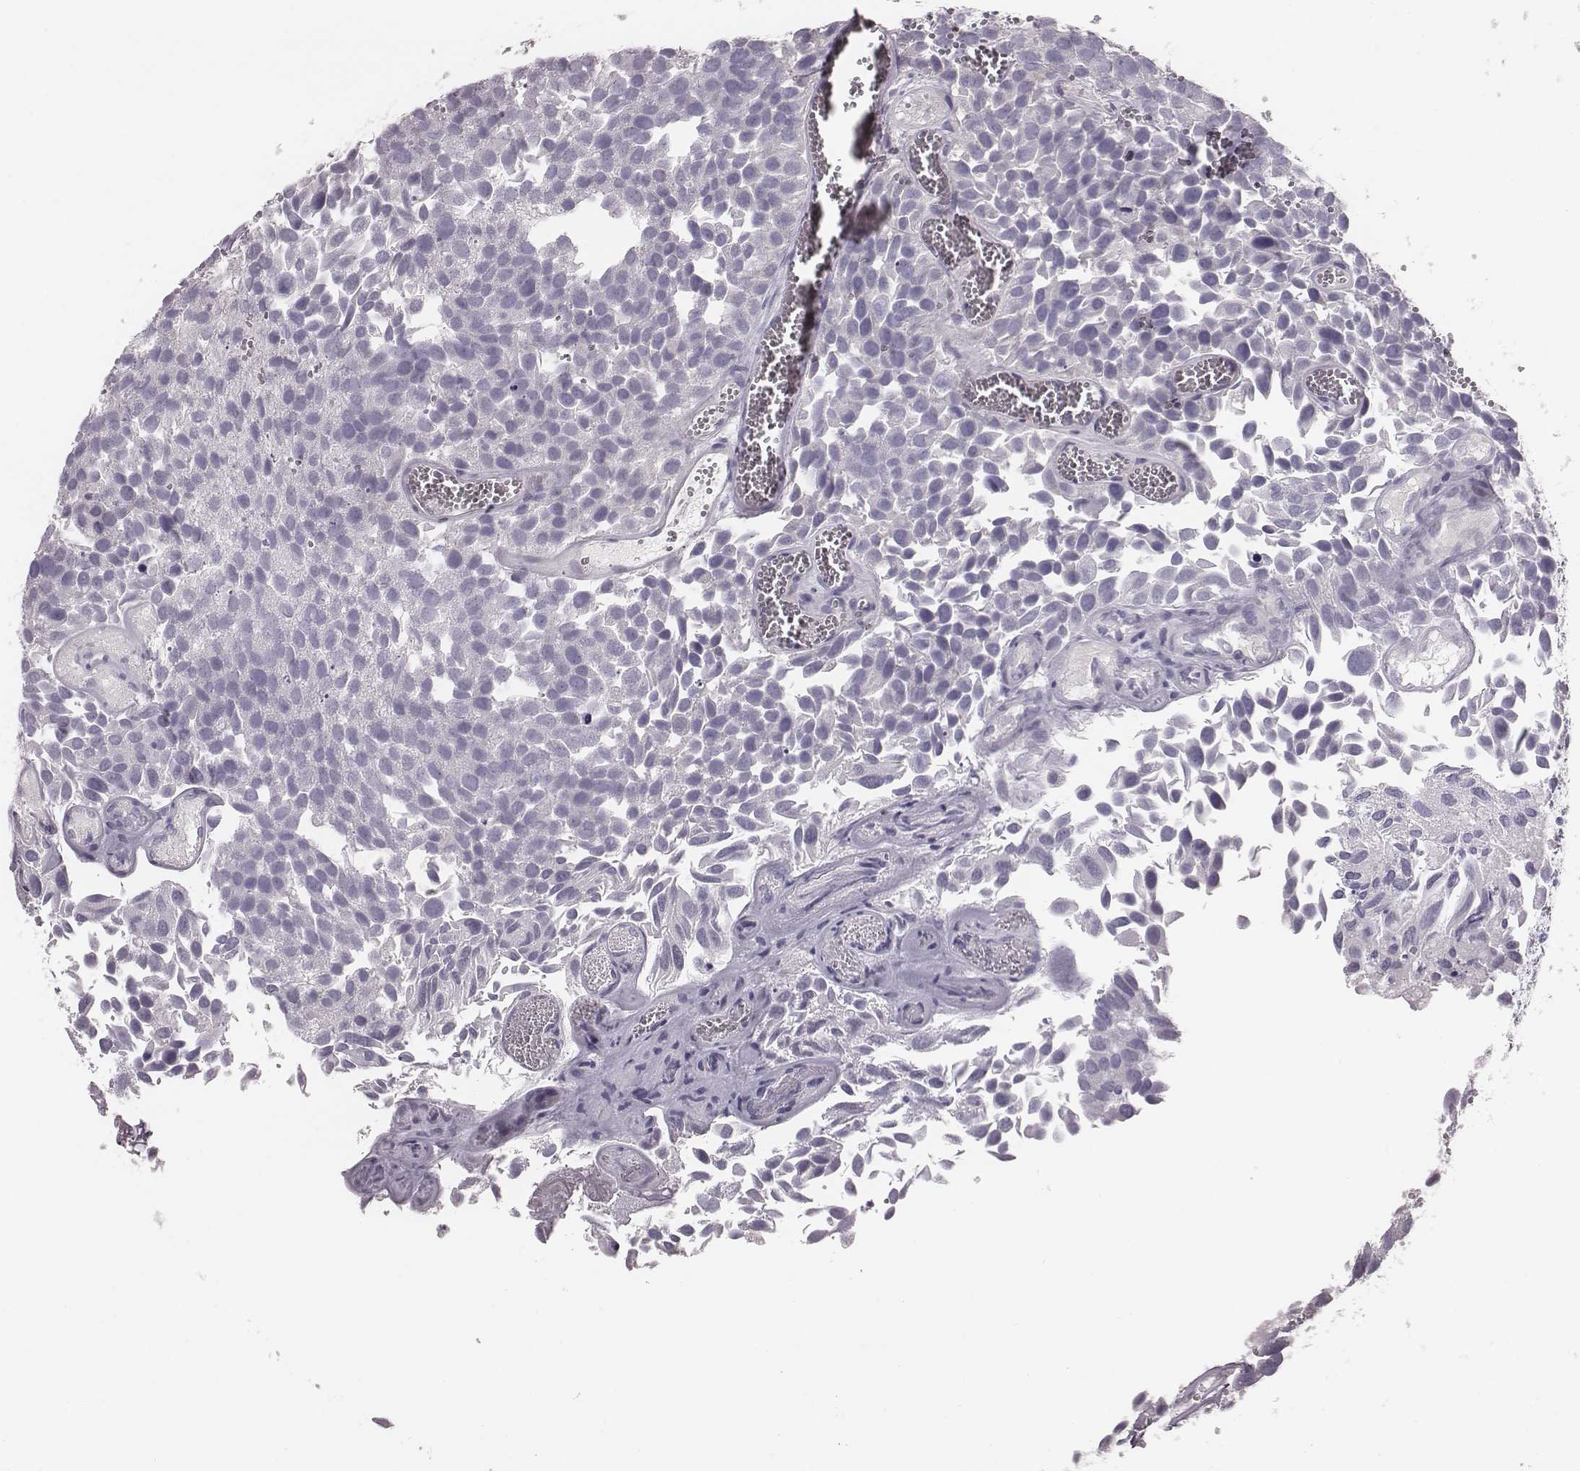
{"staining": {"intensity": "negative", "quantity": "none", "location": "none"}, "tissue": "urothelial cancer", "cell_type": "Tumor cells", "image_type": "cancer", "snomed": [{"axis": "morphology", "description": "Urothelial carcinoma, Low grade"}, {"axis": "topography", "description": "Urinary bladder"}], "caption": "Immunohistochemistry (IHC) image of urothelial carcinoma (low-grade) stained for a protein (brown), which shows no expression in tumor cells.", "gene": "PDE8B", "patient": {"sex": "female", "age": 69}}